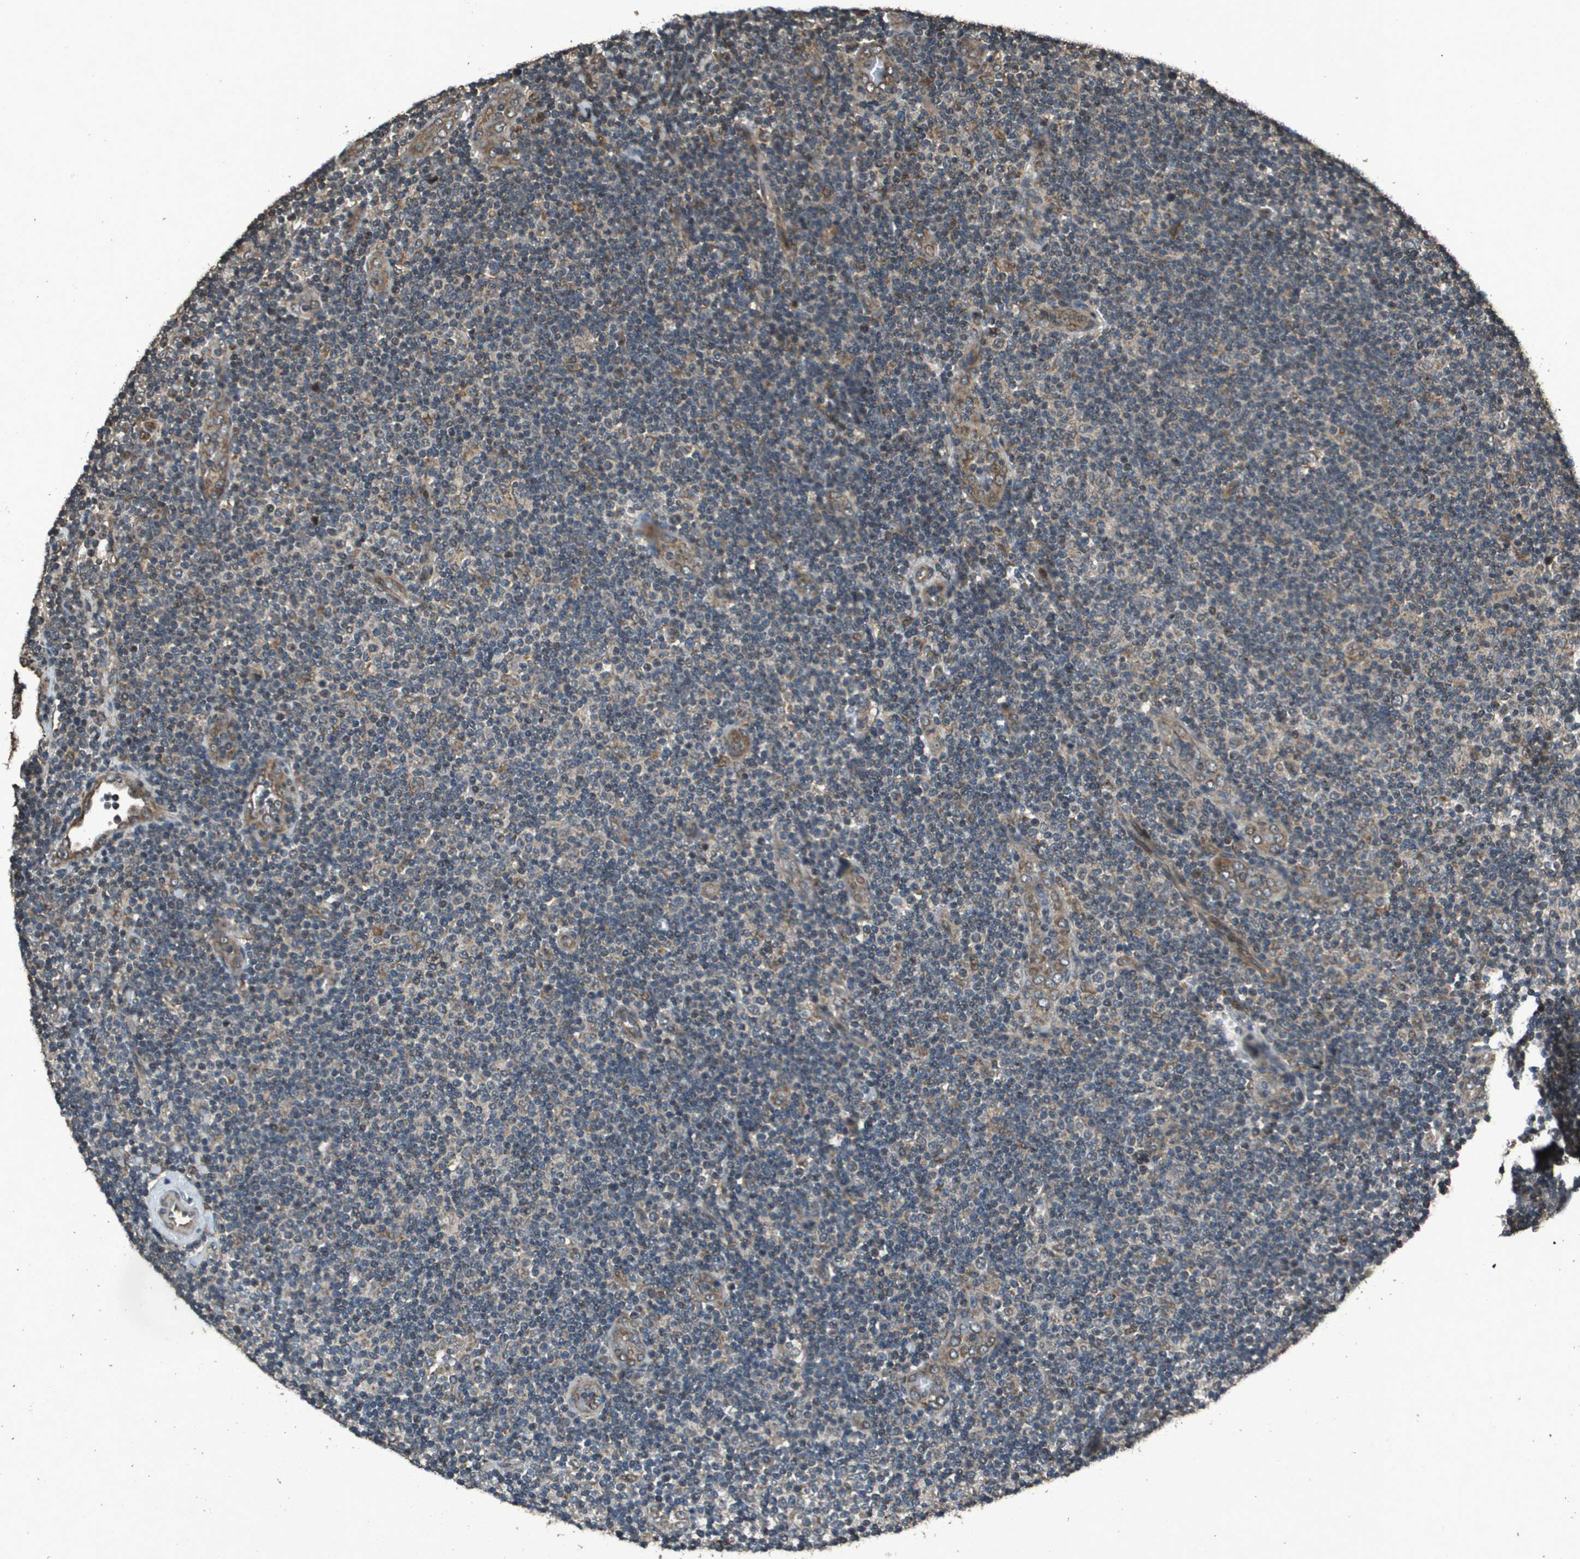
{"staining": {"intensity": "moderate", "quantity": "<25%", "location": "cytoplasmic/membranous"}, "tissue": "lymphoma", "cell_type": "Tumor cells", "image_type": "cancer", "snomed": [{"axis": "morphology", "description": "Malignant lymphoma, non-Hodgkin's type, Low grade"}, {"axis": "topography", "description": "Lymph node"}], "caption": "Malignant lymphoma, non-Hodgkin's type (low-grade) tissue reveals moderate cytoplasmic/membranous positivity in approximately <25% of tumor cells", "gene": "FIG4", "patient": {"sex": "male", "age": 83}}